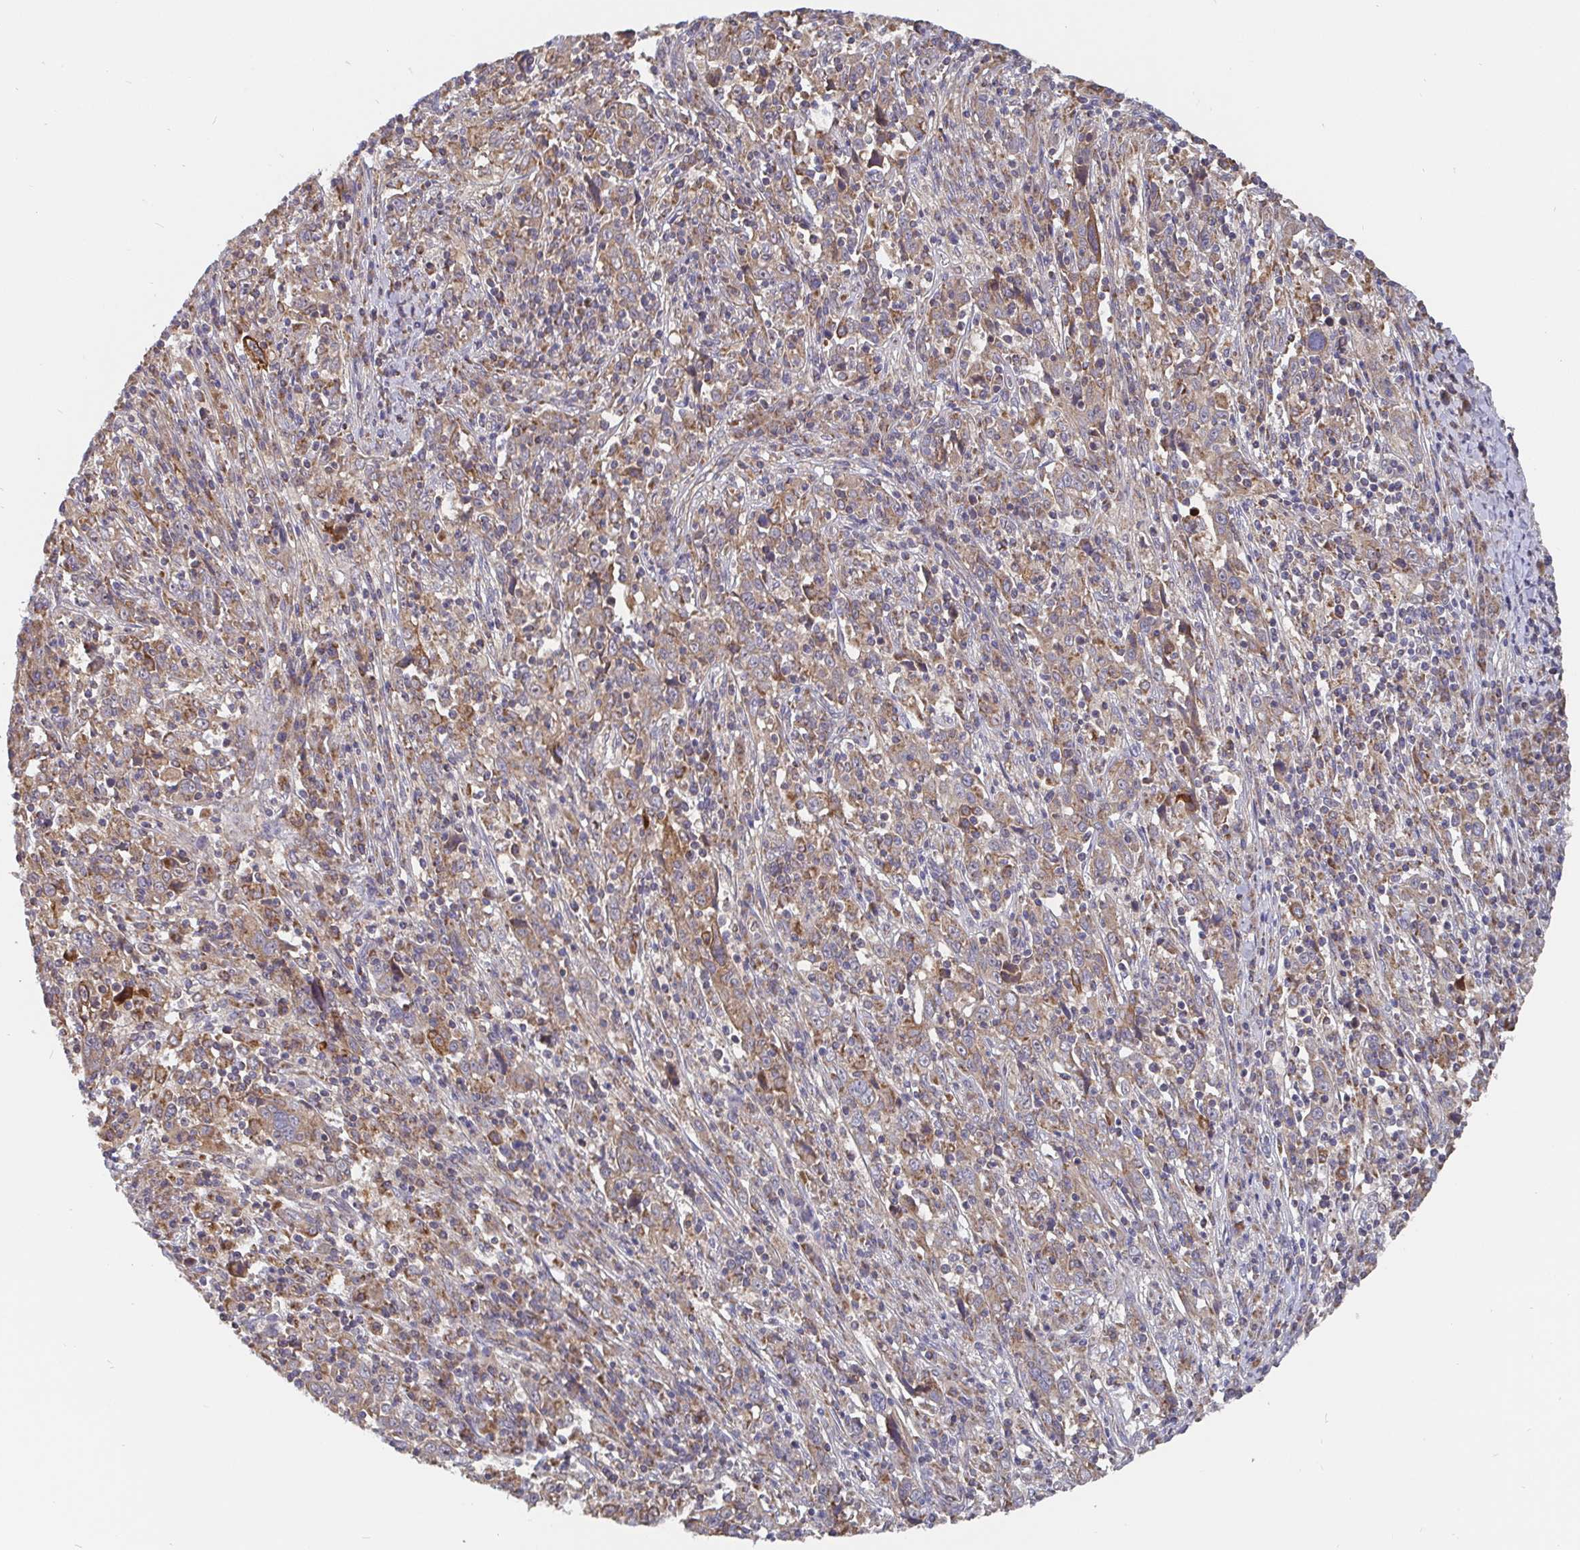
{"staining": {"intensity": "moderate", "quantity": ">75%", "location": "cytoplasmic/membranous"}, "tissue": "cervical cancer", "cell_type": "Tumor cells", "image_type": "cancer", "snomed": [{"axis": "morphology", "description": "Squamous cell carcinoma, NOS"}, {"axis": "topography", "description": "Cervix"}], "caption": "A micrograph showing moderate cytoplasmic/membranous expression in approximately >75% of tumor cells in cervical squamous cell carcinoma, as visualized by brown immunohistochemical staining.", "gene": "PDF", "patient": {"sex": "female", "age": 46}}